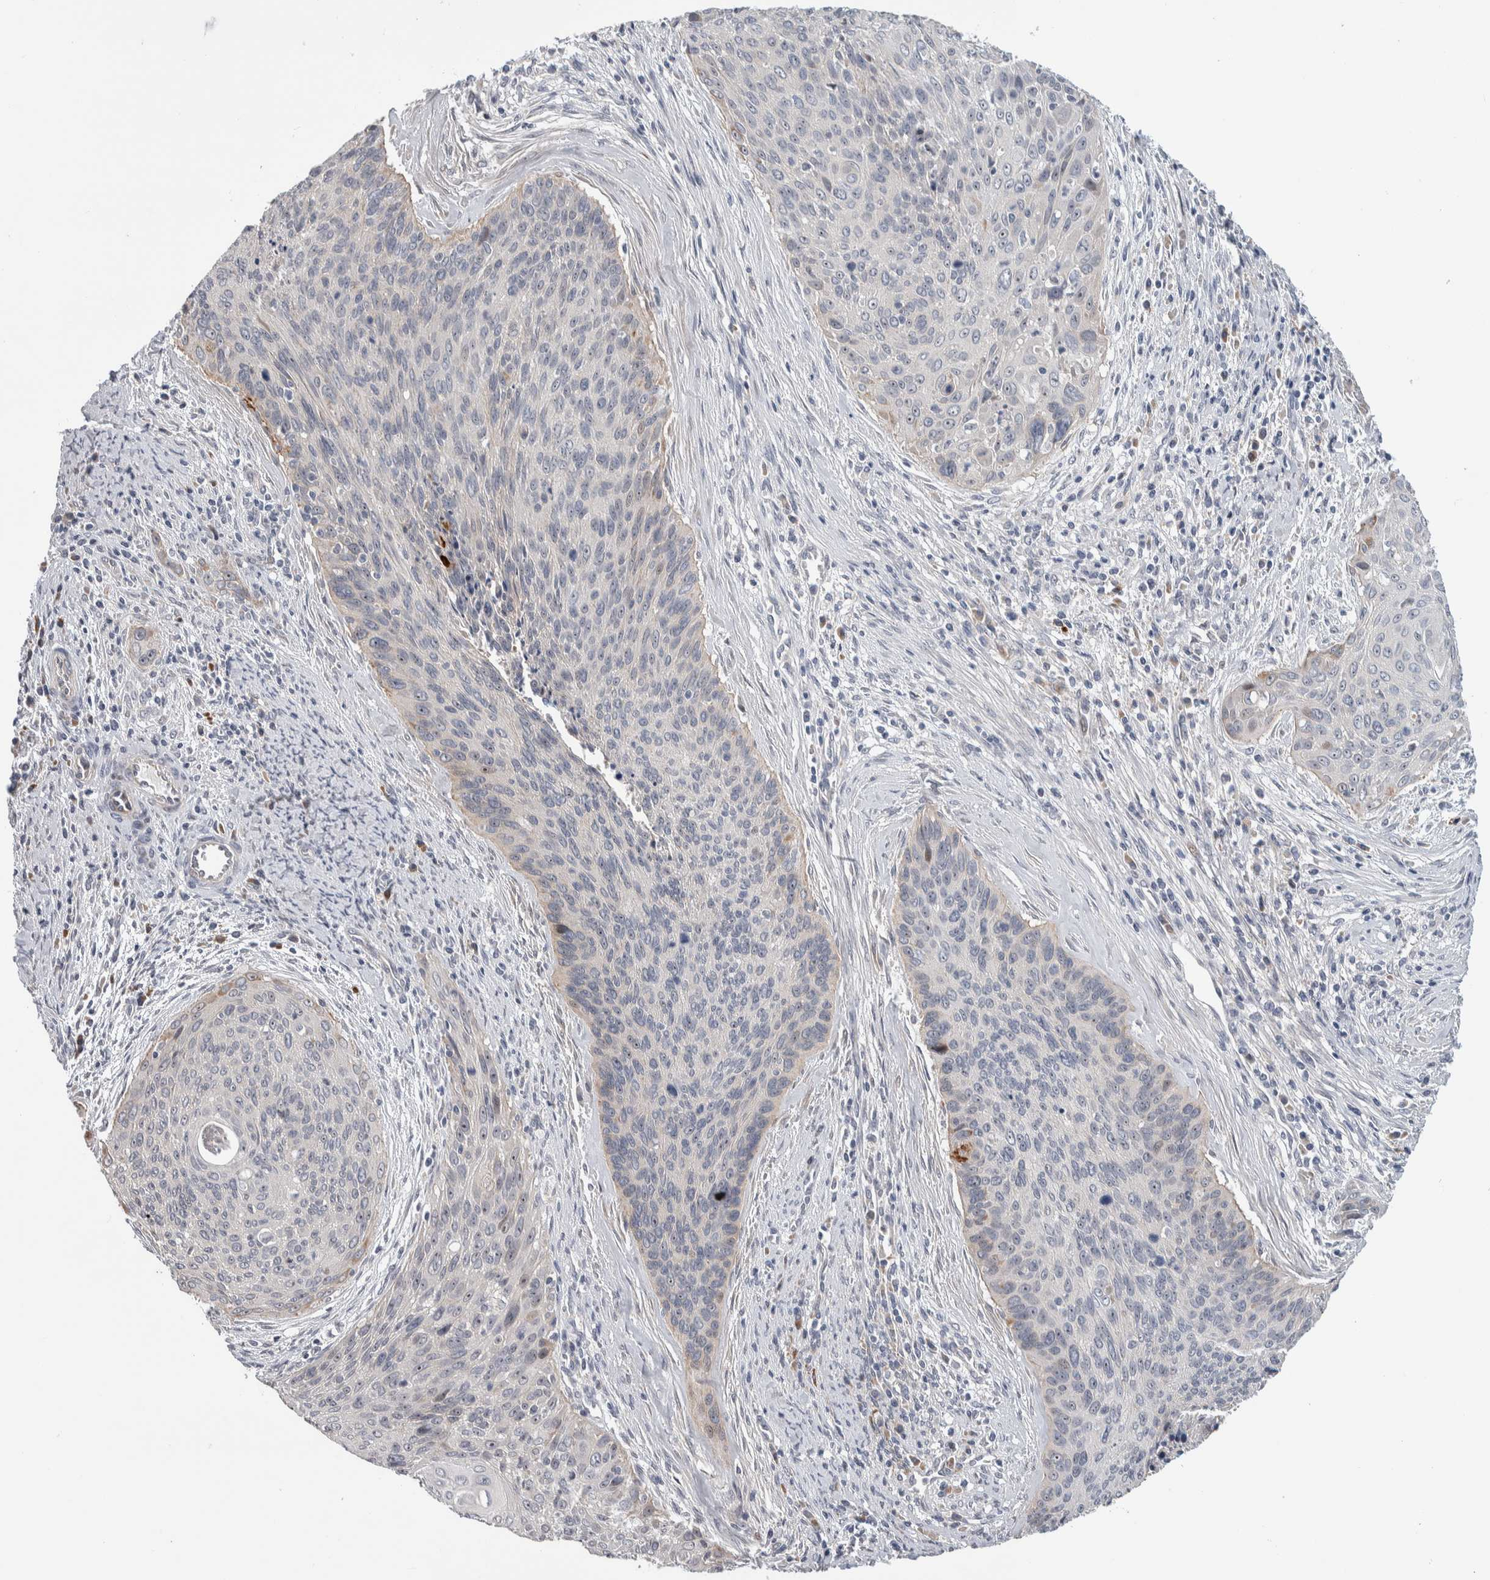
{"staining": {"intensity": "negative", "quantity": "none", "location": "none"}, "tissue": "cervical cancer", "cell_type": "Tumor cells", "image_type": "cancer", "snomed": [{"axis": "morphology", "description": "Squamous cell carcinoma, NOS"}, {"axis": "topography", "description": "Cervix"}], "caption": "Immunohistochemistry micrograph of neoplastic tissue: cervical squamous cell carcinoma stained with DAB demonstrates no significant protein positivity in tumor cells.", "gene": "PRRG4", "patient": {"sex": "female", "age": 55}}